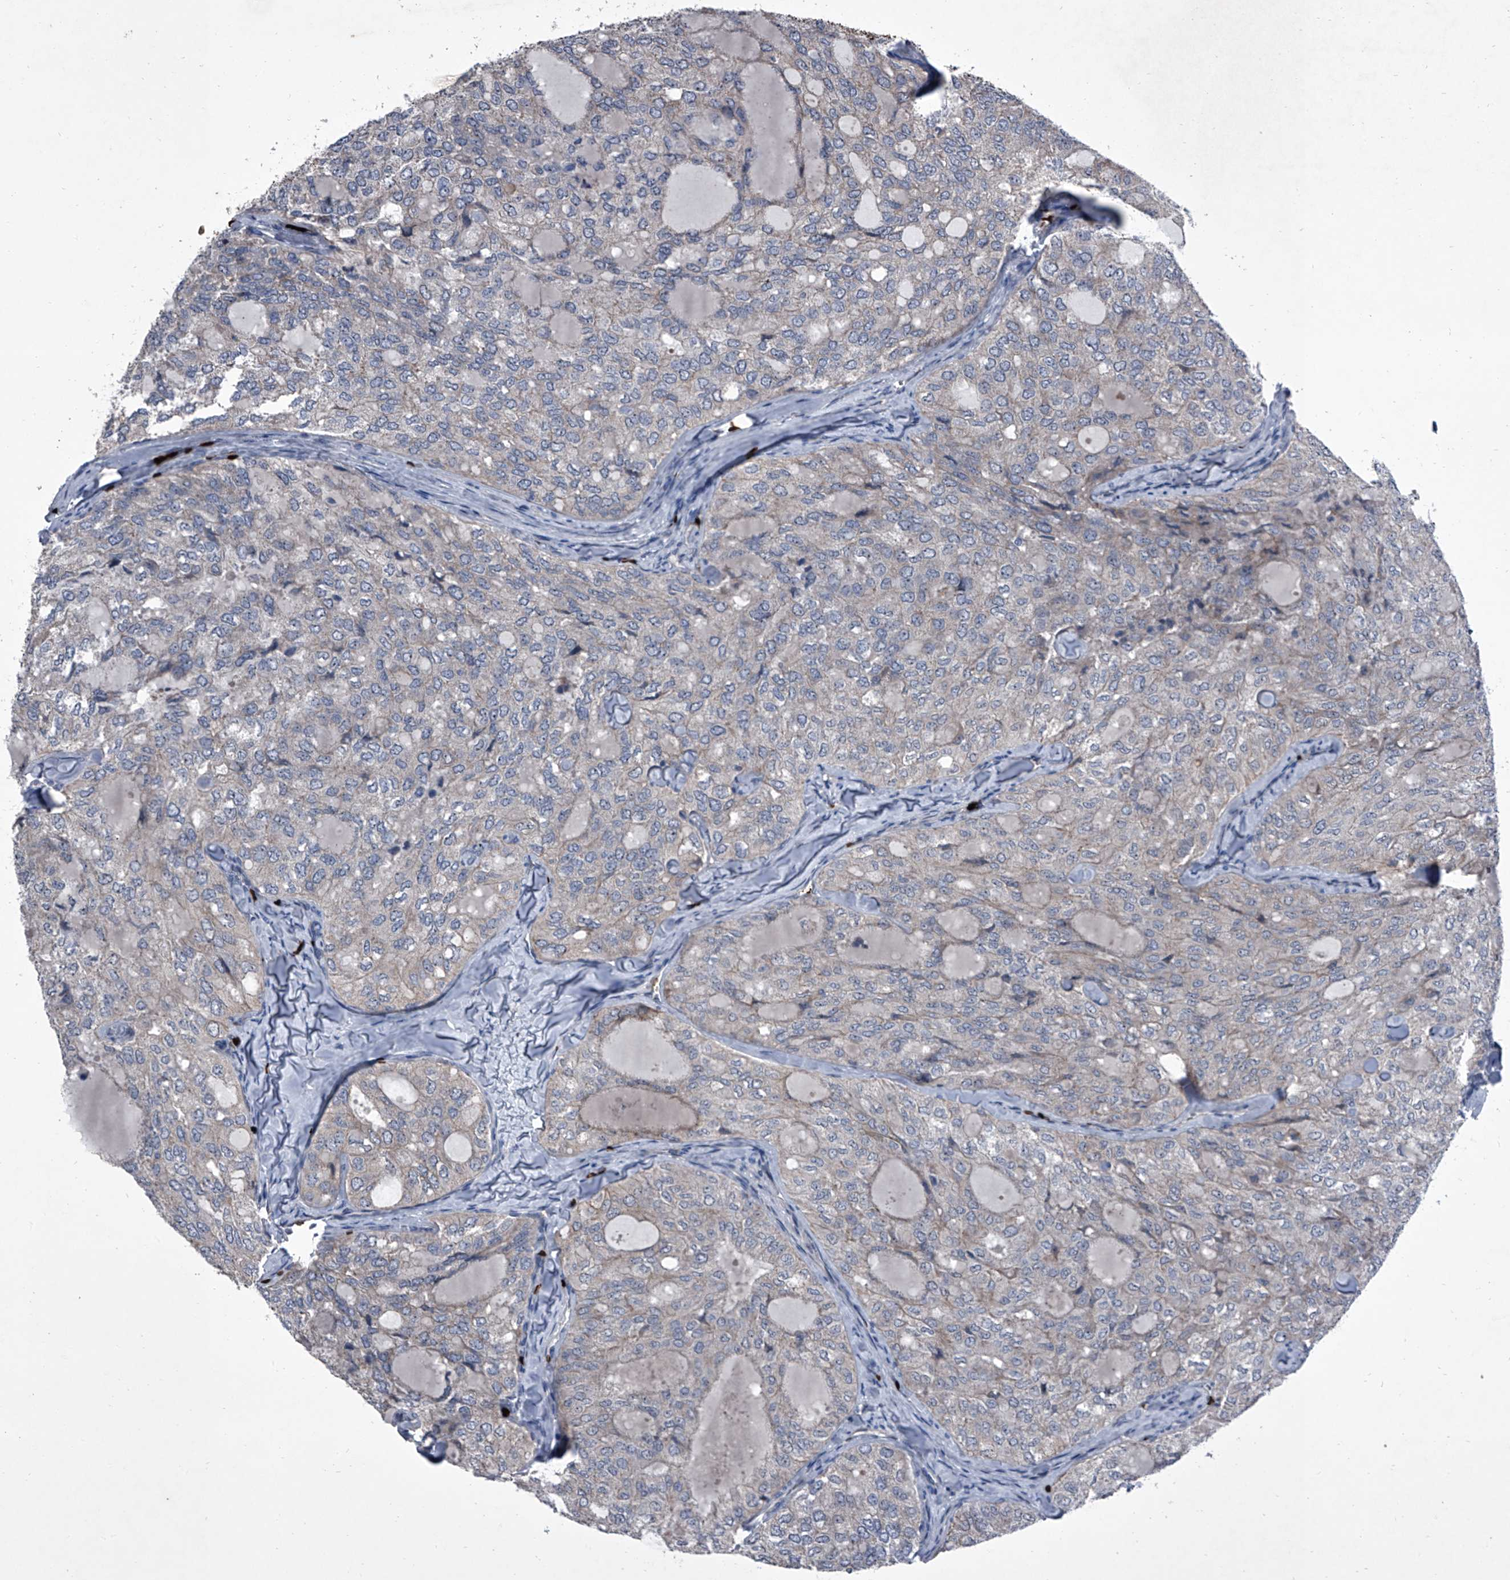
{"staining": {"intensity": "negative", "quantity": "none", "location": "none"}, "tissue": "thyroid cancer", "cell_type": "Tumor cells", "image_type": "cancer", "snomed": [{"axis": "morphology", "description": "Follicular adenoma carcinoma, NOS"}, {"axis": "topography", "description": "Thyroid gland"}], "caption": "Follicular adenoma carcinoma (thyroid) was stained to show a protein in brown. There is no significant expression in tumor cells.", "gene": "CEP85L", "patient": {"sex": "male", "age": 75}}